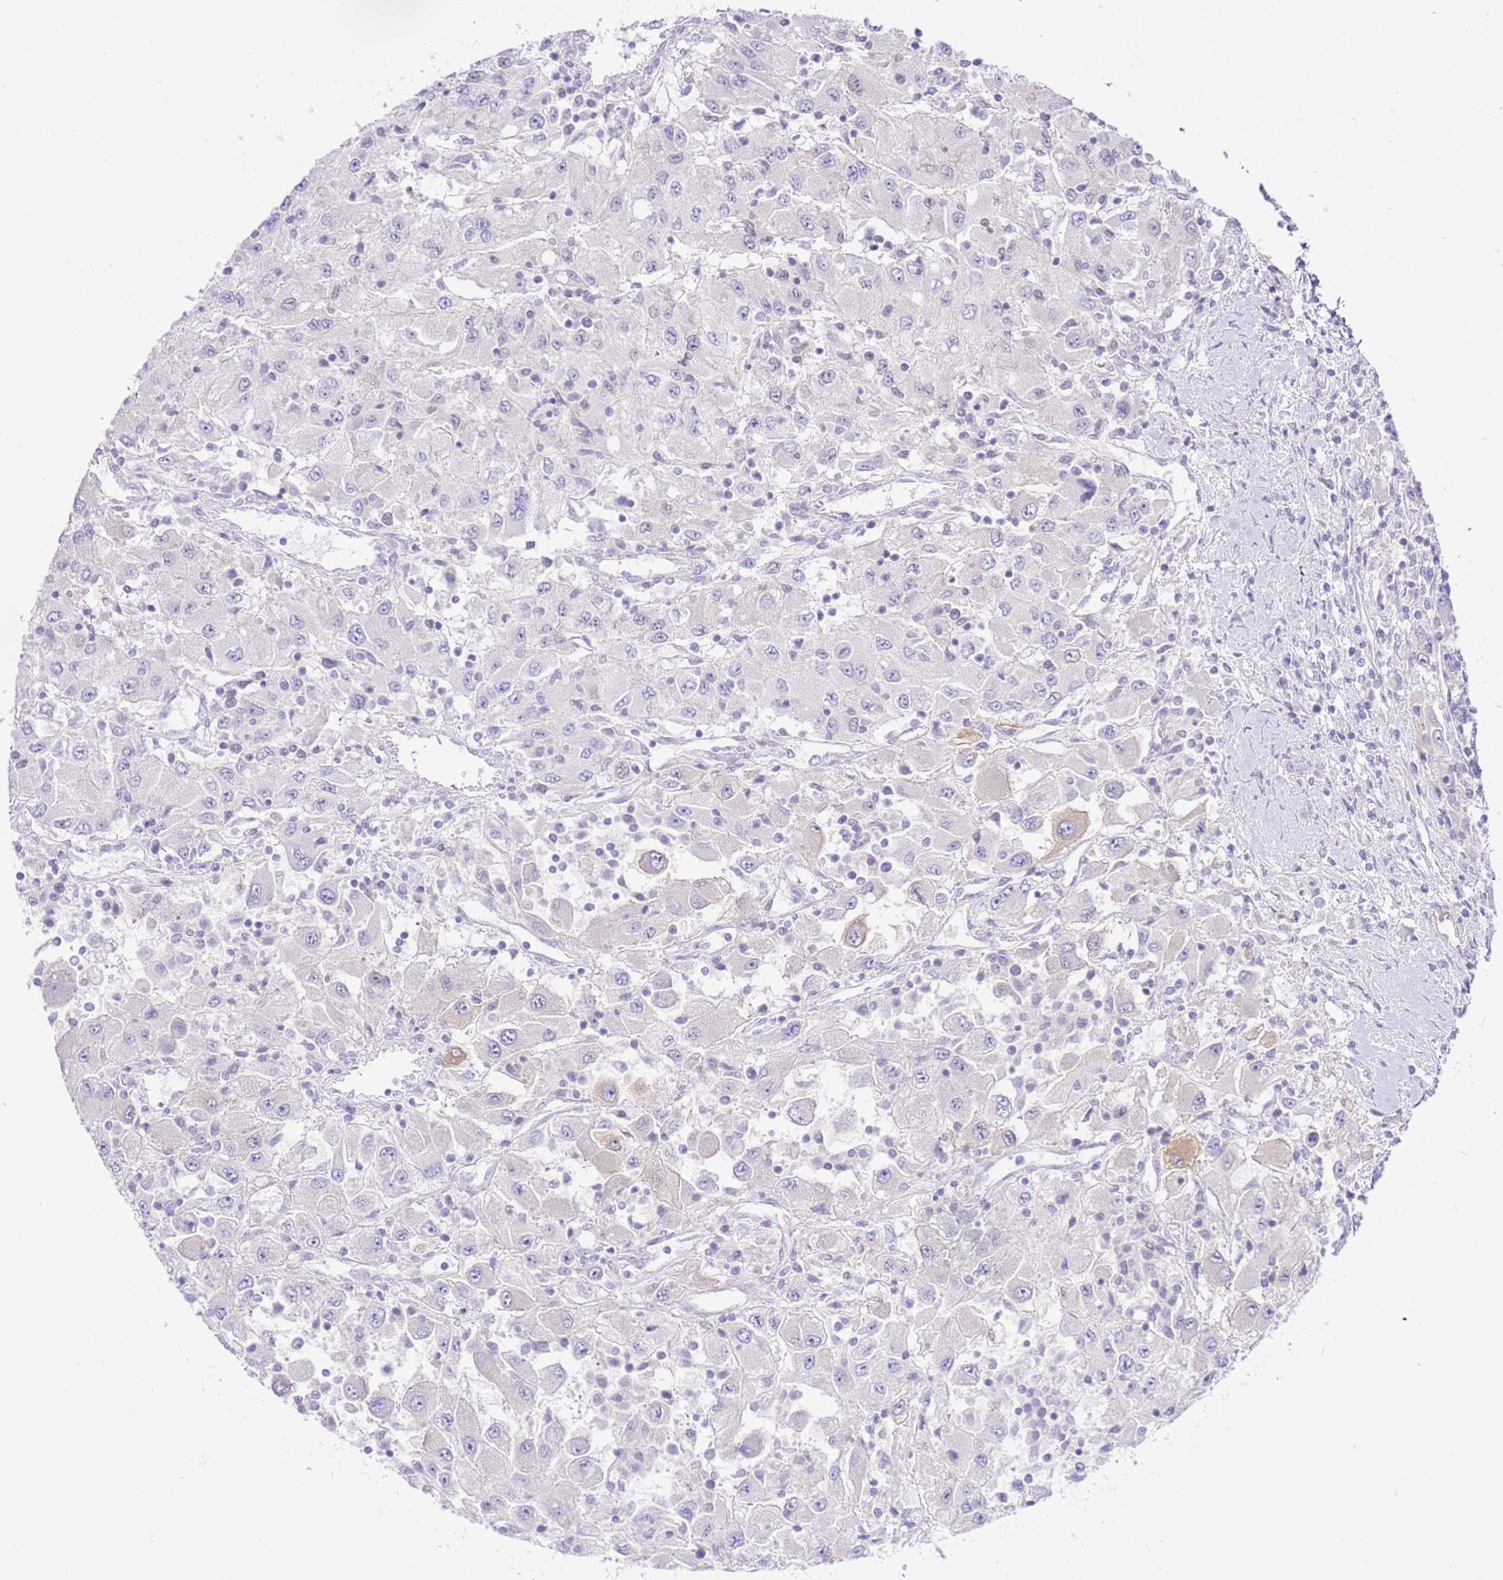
{"staining": {"intensity": "negative", "quantity": "none", "location": "none"}, "tissue": "renal cancer", "cell_type": "Tumor cells", "image_type": "cancer", "snomed": [{"axis": "morphology", "description": "Adenocarcinoma, NOS"}, {"axis": "topography", "description": "Kidney"}], "caption": "DAB (3,3'-diaminobenzidine) immunohistochemical staining of human renal adenocarcinoma shows no significant staining in tumor cells.", "gene": "TRIM37", "patient": {"sex": "female", "age": 67}}